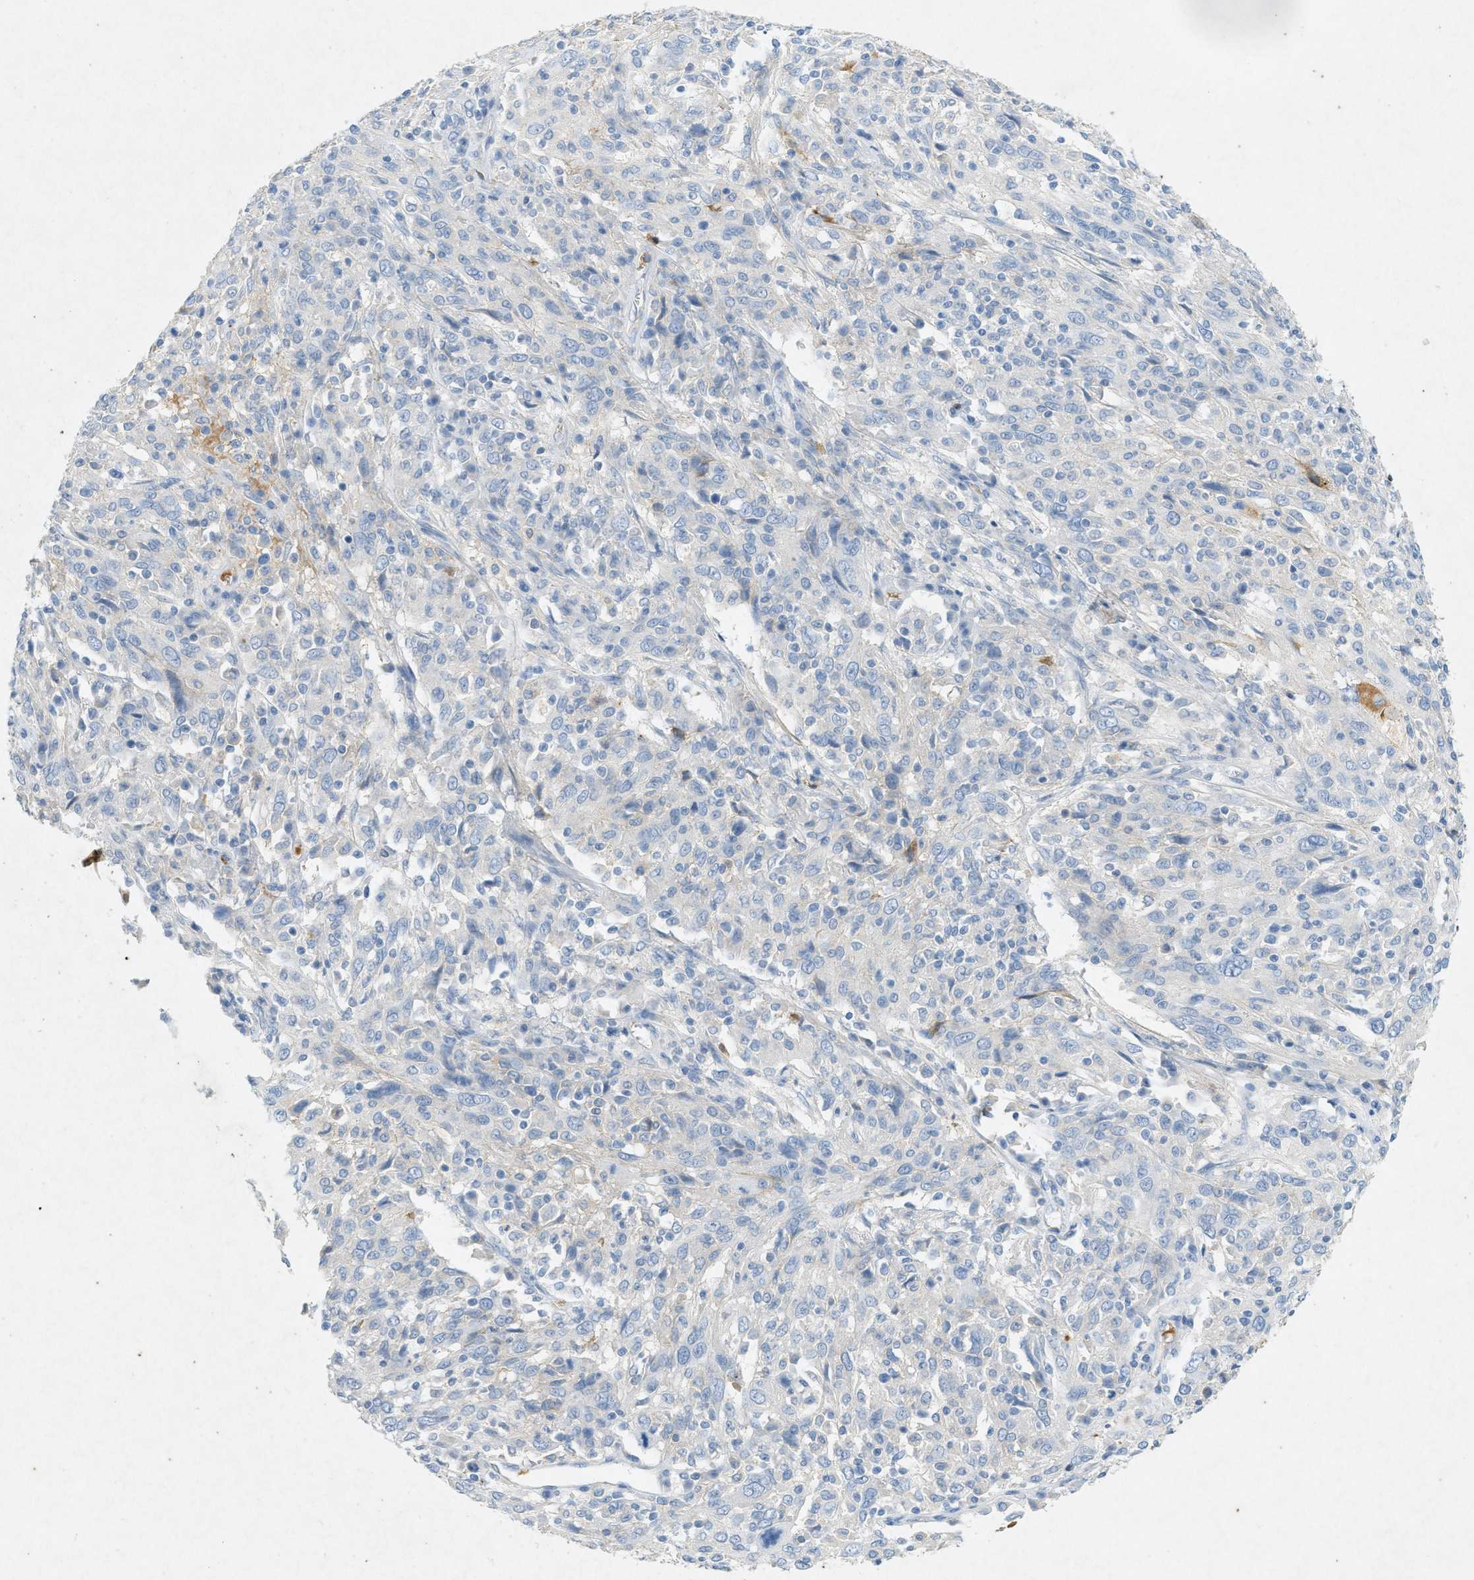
{"staining": {"intensity": "negative", "quantity": "none", "location": "none"}, "tissue": "cervical cancer", "cell_type": "Tumor cells", "image_type": "cancer", "snomed": [{"axis": "morphology", "description": "Squamous cell carcinoma, NOS"}, {"axis": "topography", "description": "Cervix"}], "caption": "The micrograph exhibits no significant staining in tumor cells of cervical squamous cell carcinoma.", "gene": "F2", "patient": {"sex": "female", "age": 46}}